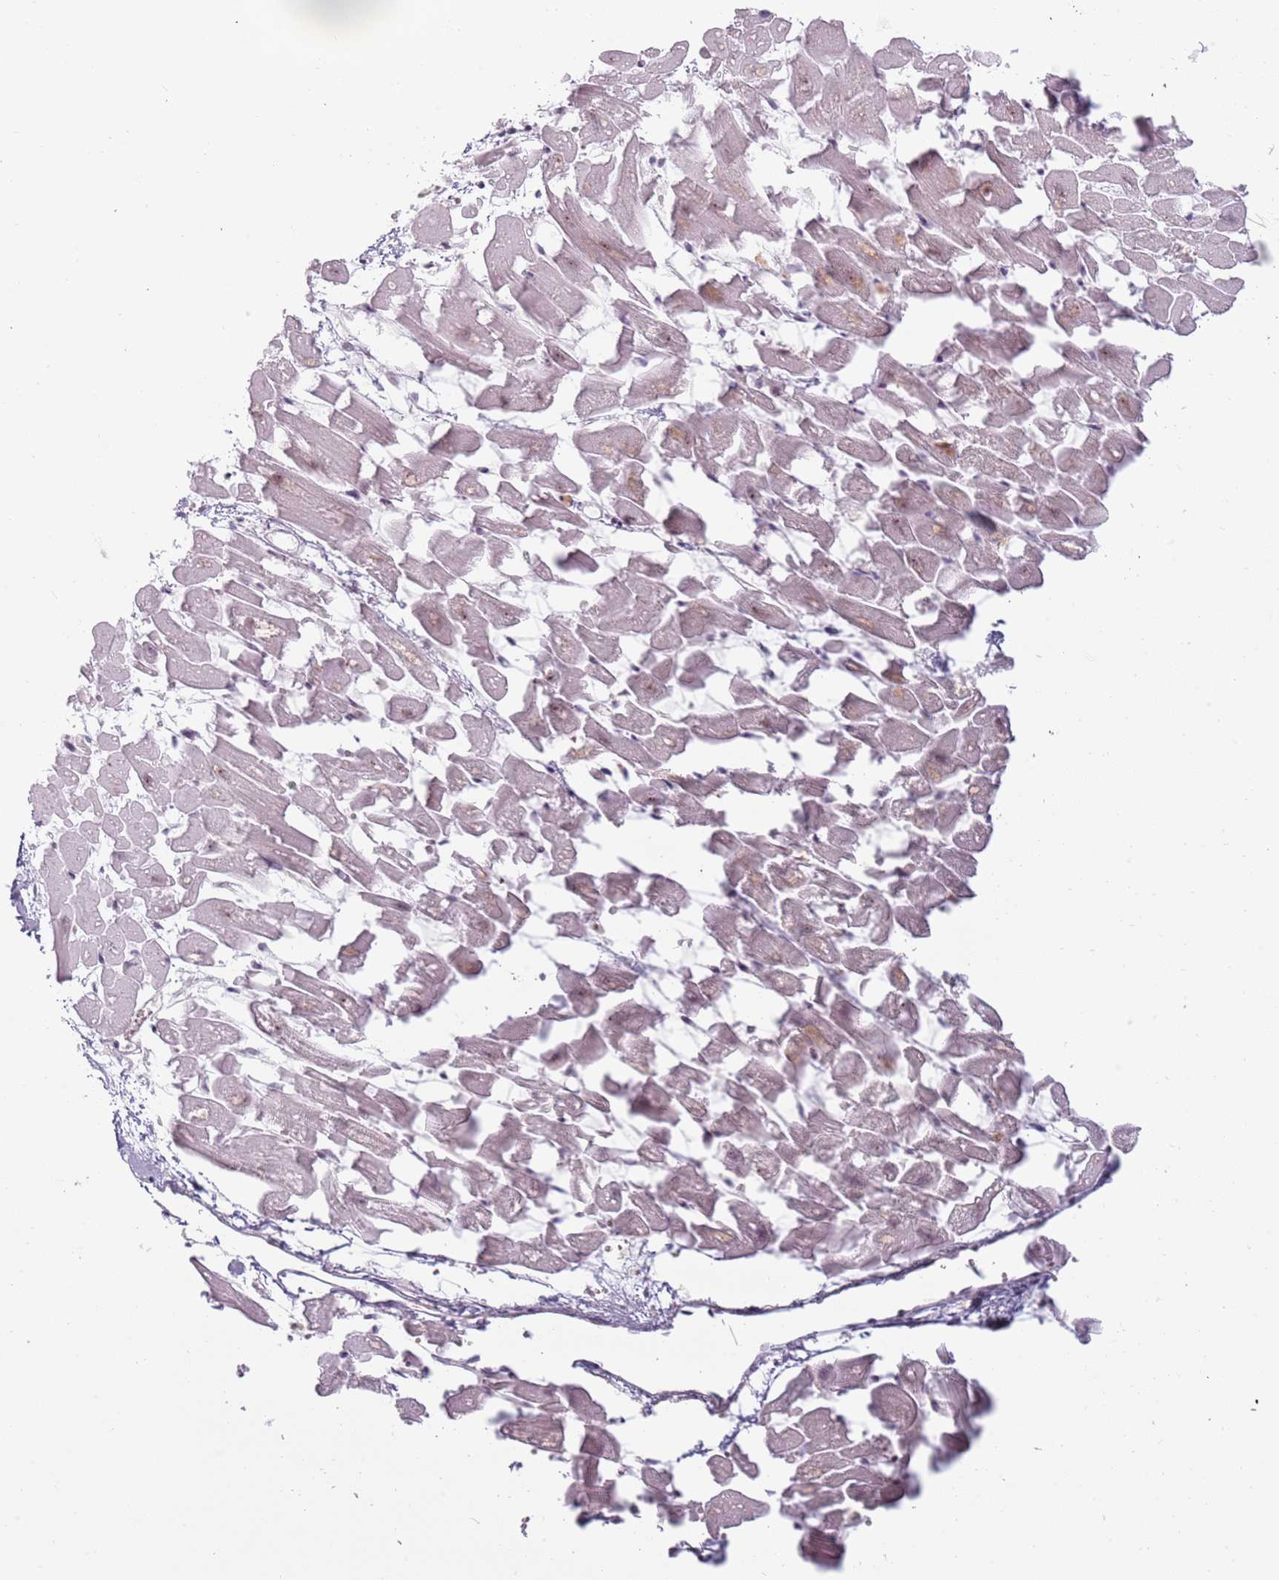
{"staining": {"intensity": "weak", "quantity": "<25%", "location": "nuclear"}, "tissue": "heart muscle", "cell_type": "Cardiomyocytes", "image_type": "normal", "snomed": [{"axis": "morphology", "description": "Normal tissue, NOS"}, {"axis": "topography", "description": "Heart"}], "caption": "Cardiomyocytes show no significant staining in unremarkable heart muscle. The staining is performed using DAB brown chromogen with nuclei counter-stained in using hematoxylin.", "gene": "REXO4", "patient": {"sex": "female", "age": 64}}